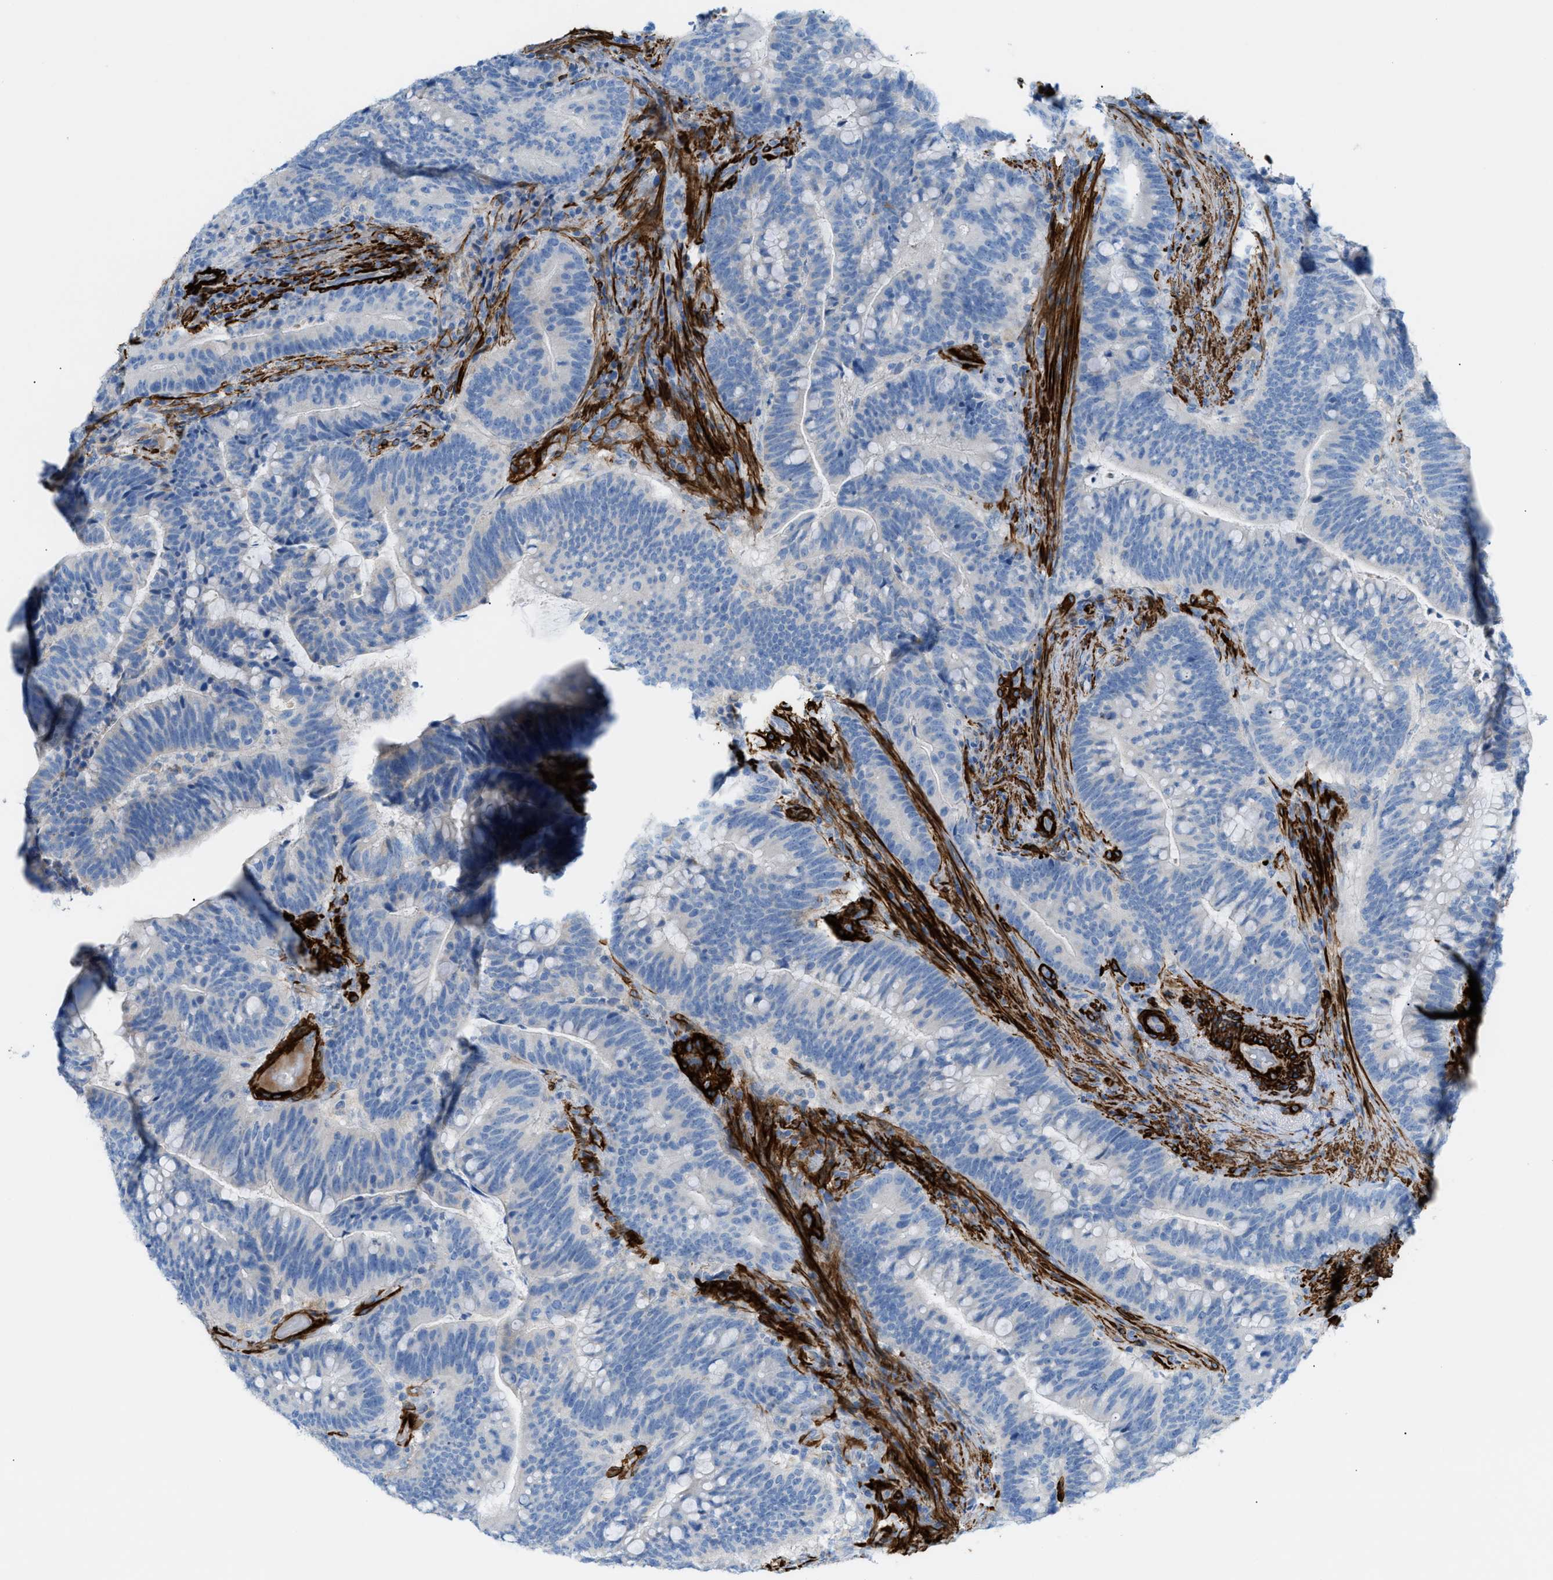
{"staining": {"intensity": "negative", "quantity": "none", "location": "none"}, "tissue": "colorectal cancer", "cell_type": "Tumor cells", "image_type": "cancer", "snomed": [{"axis": "morphology", "description": "Normal tissue, NOS"}, {"axis": "morphology", "description": "Adenocarcinoma, NOS"}, {"axis": "topography", "description": "Colon"}], "caption": "IHC histopathology image of adenocarcinoma (colorectal) stained for a protein (brown), which shows no expression in tumor cells.", "gene": "MYH11", "patient": {"sex": "female", "age": 66}}